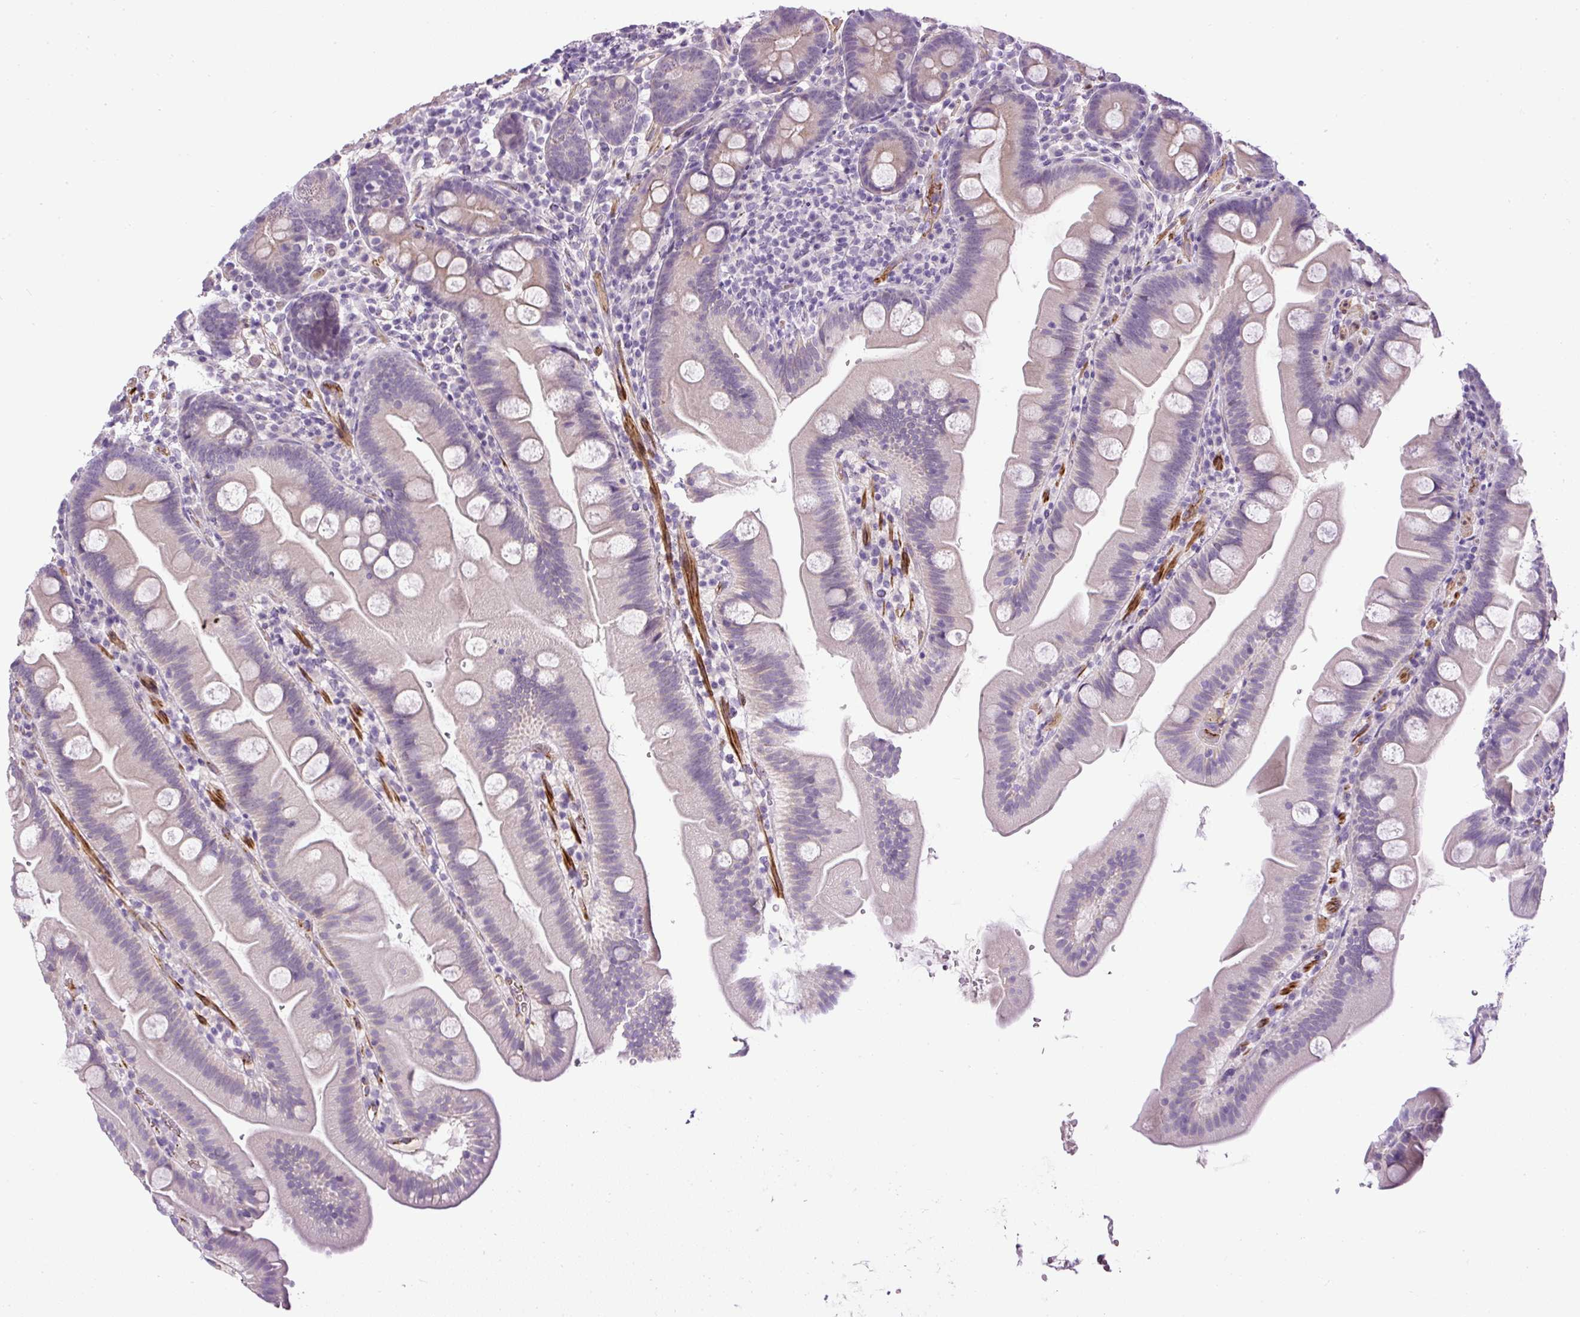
{"staining": {"intensity": "negative", "quantity": "none", "location": "none"}, "tissue": "small intestine", "cell_type": "Glandular cells", "image_type": "normal", "snomed": [{"axis": "morphology", "description": "Normal tissue, NOS"}, {"axis": "topography", "description": "Small intestine"}], "caption": "The image demonstrates no staining of glandular cells in normal small intestine.", "gene": "LEFTY1", "patient": {"sex": "female", "age": 68}}